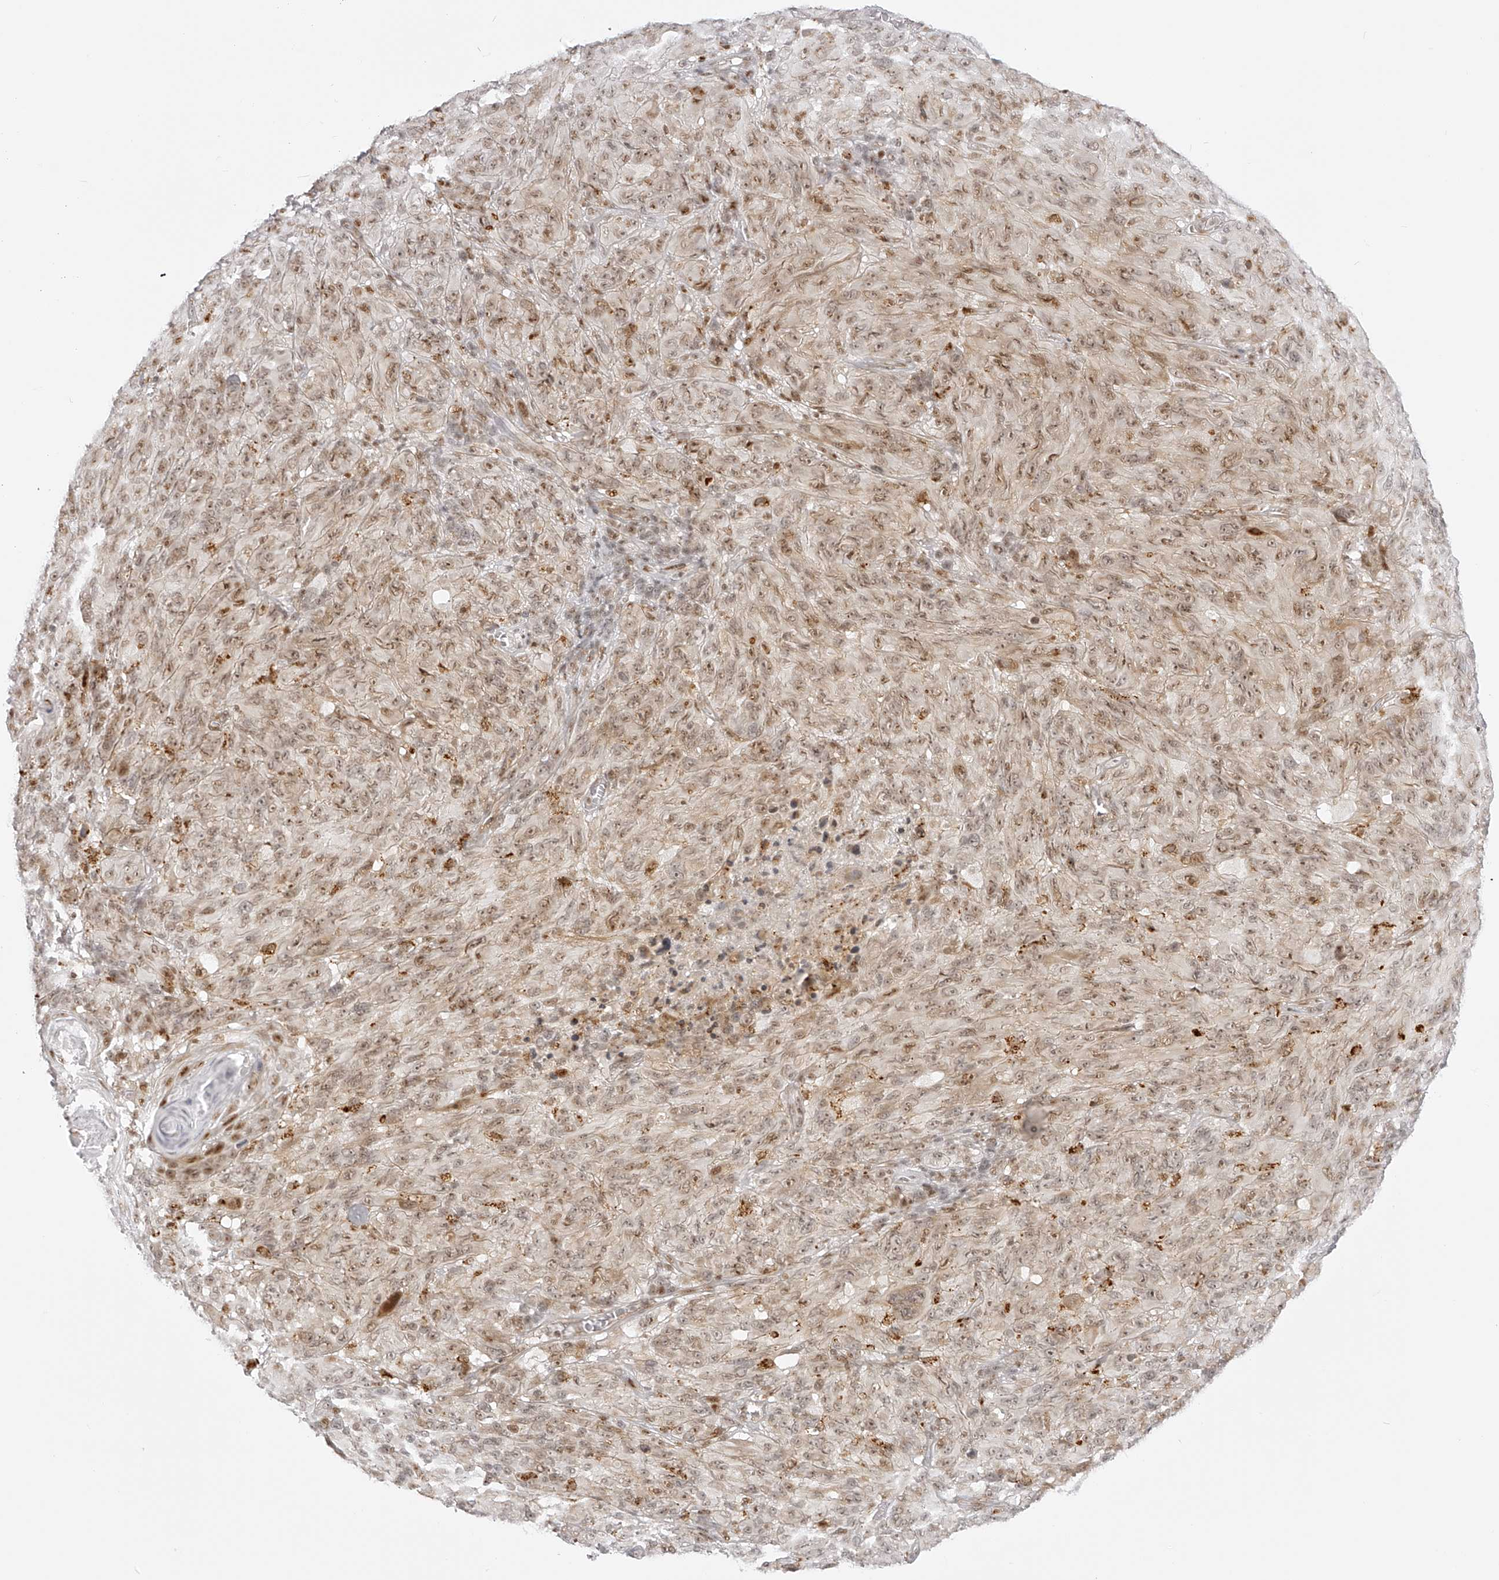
{"staining": {"intensity": "weak", "quantity": ">75%", "location": "nuclear"}, "tissue": "melanoma", "cell_type": "Tumor cells", "image_type": "cancer", "snomed": [{"axis": "morphology", "description": "Malignant melanoma, NOS"}, {"axis": "topography", "description": "Skin of head"}], "caption": "The immunohistochemical stain highlights weak nuclear staining in tumor cells of melanoma tissue. The staining was performed using DAB, with brown indicating positive protein expression. Nuclei are stained blue with hematoxylin.", "gene": "PLEKHG1", "patient": {"sex": "male", "age": 96}}